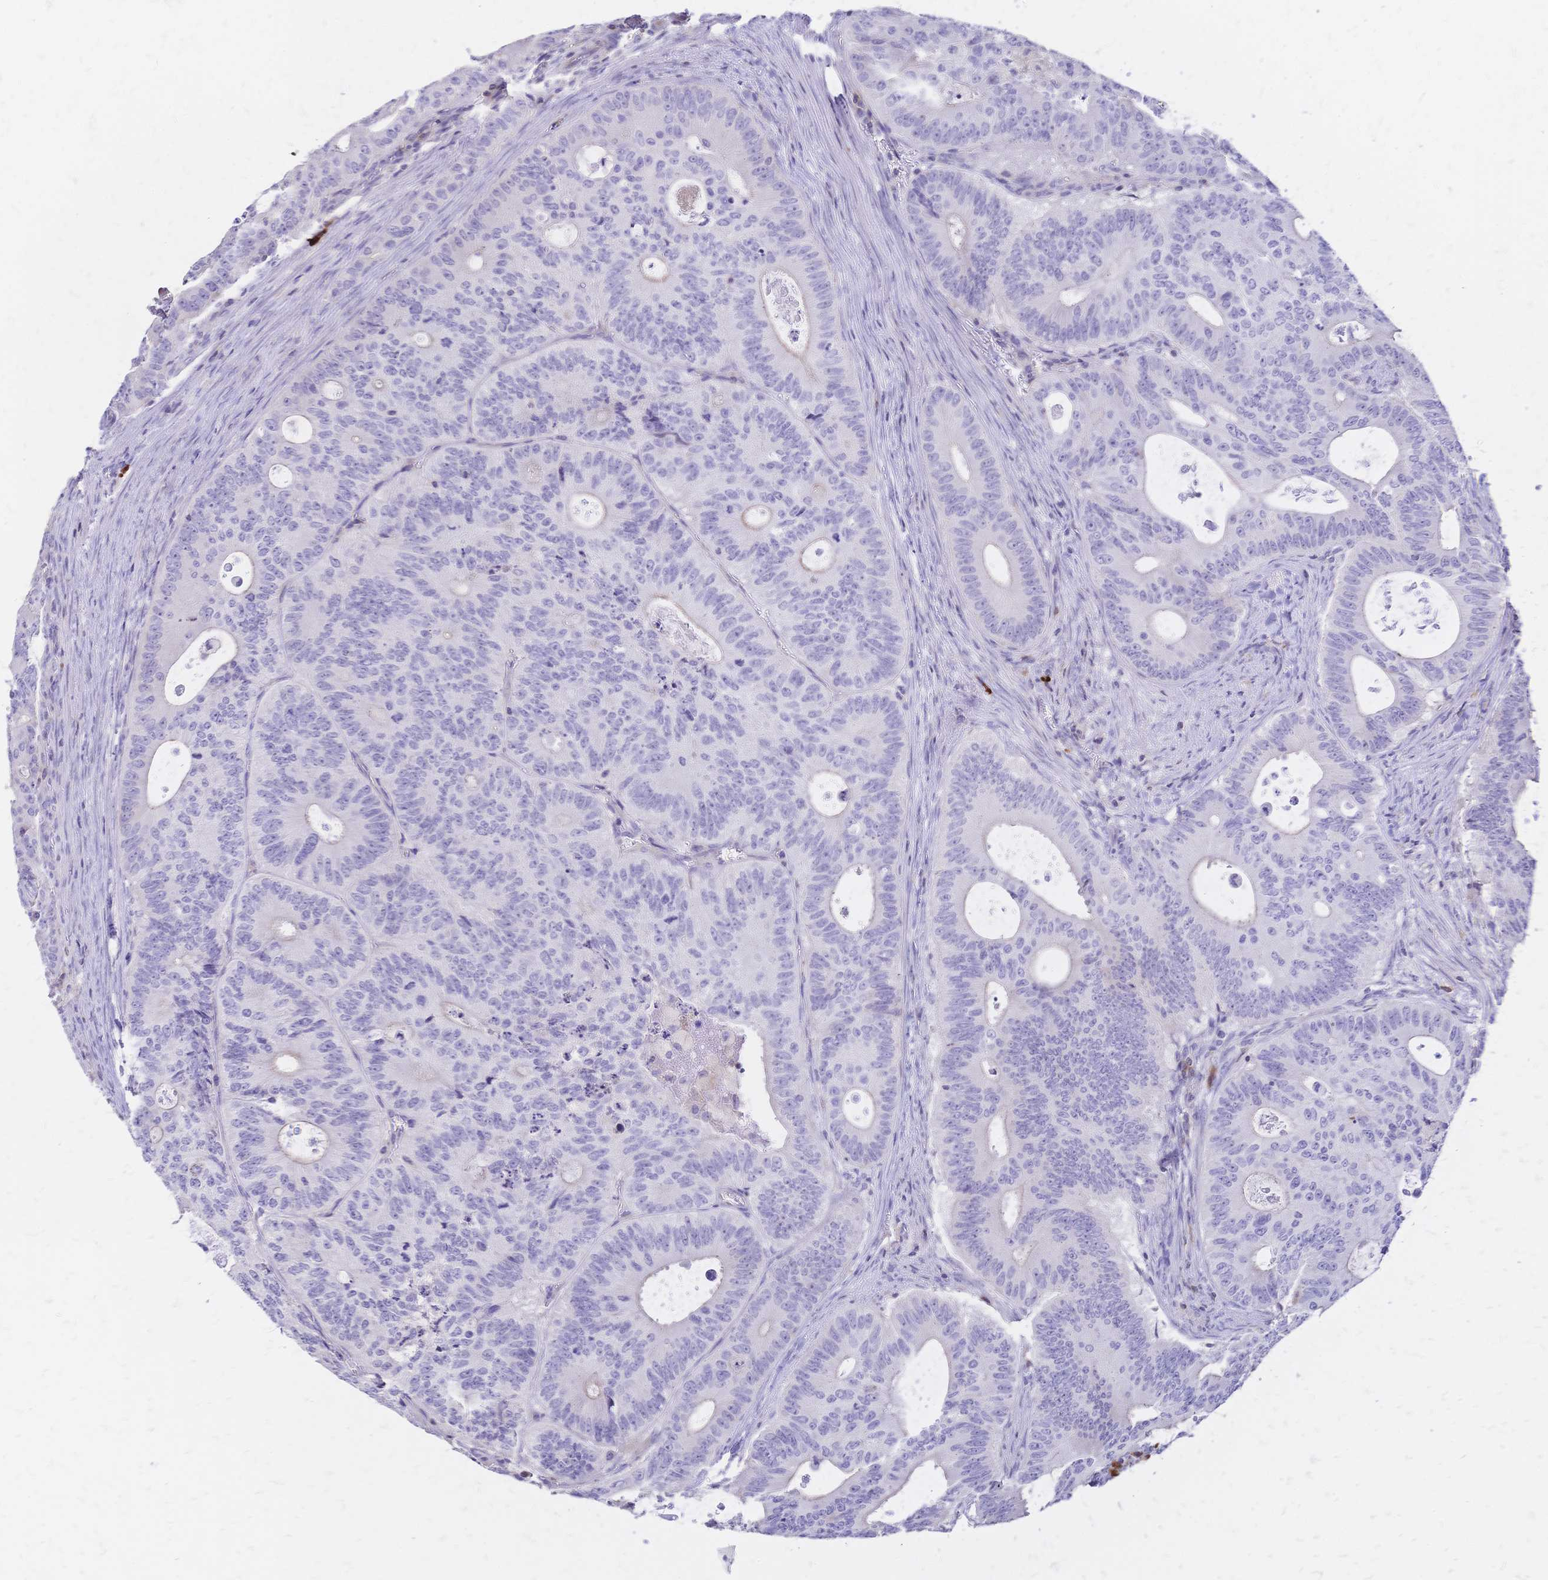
{"staining": {"intensity": "negative", "quantity": "none", "location": "none"}, "tissue": "colorectal cancer", "cell_type": "Tumor cells", "image_type": "cancer", "snomed": [{"axis": "morphology", "description": "Adenocarcinoma, NOS"}, {"axis": "topography", "description": "Colon"}], "caption": "Immunohistochemical staining of colorectal adenocarcinoma exhibits no significant expression in tumor cells.", "gene": "IL2RA", "patient": {"sex": "male", "age": 62}}